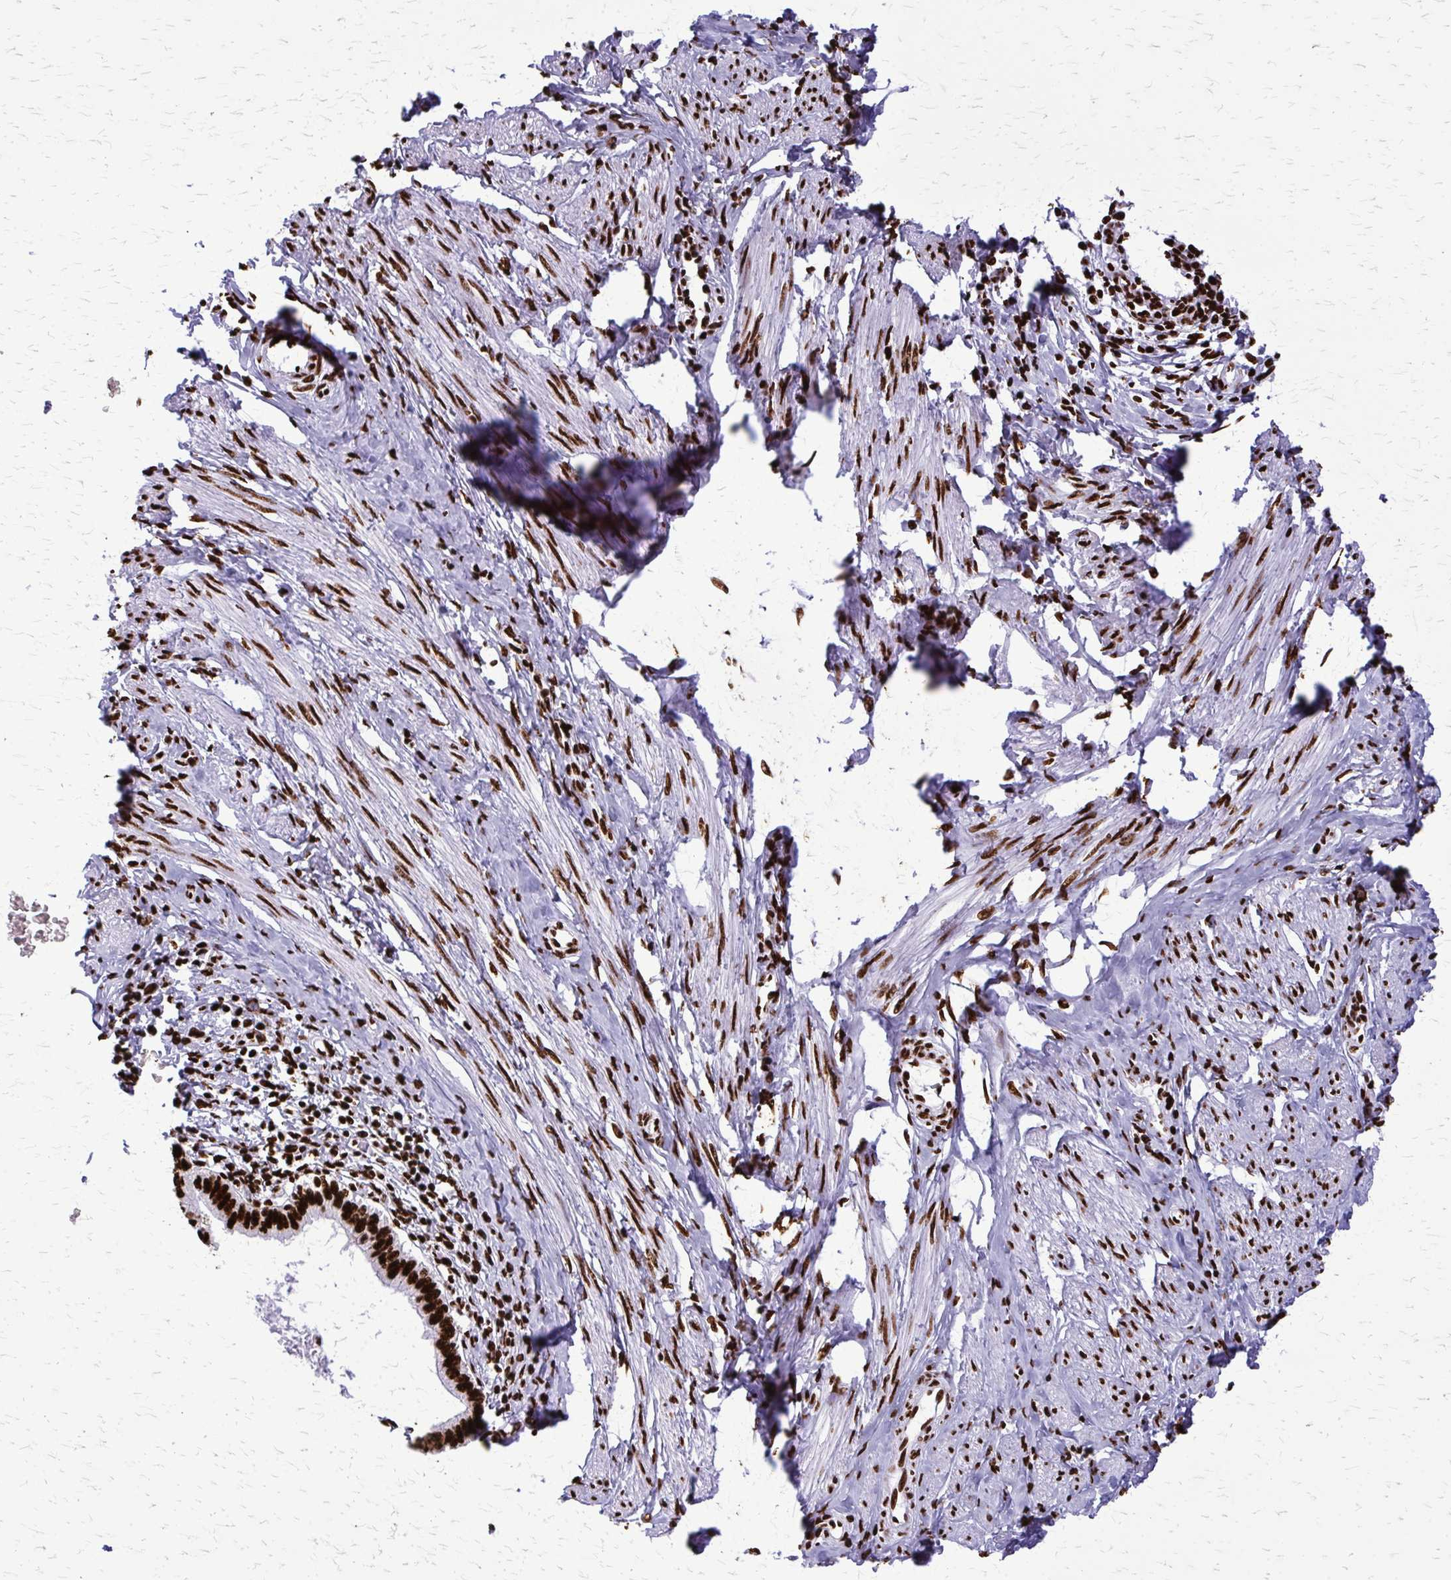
{"staining": {"intensity": "strong", "quantity": ">75%", "location": "nuclear"}, "tissue": "cervical cancer", "cell_type": "Tumor cells", "image_type": "cancer", "snomed": [{"axis": "morphology", "description": "Adenocarcinoma, NOS"}, {"axis": "topography", "description": "Cervix"}], "caption": "Cervical cancer stained with immunohistochemistry (IHC) displays strong nuclear staining in about >75% of tumor cells. The staining is performed using DAB brown chromogen to label protein expression. The nuclei are counter-stained blue using hematoxylin.", "gene": "SFPQ", "patient": {"sex": "female", "age": 36}}